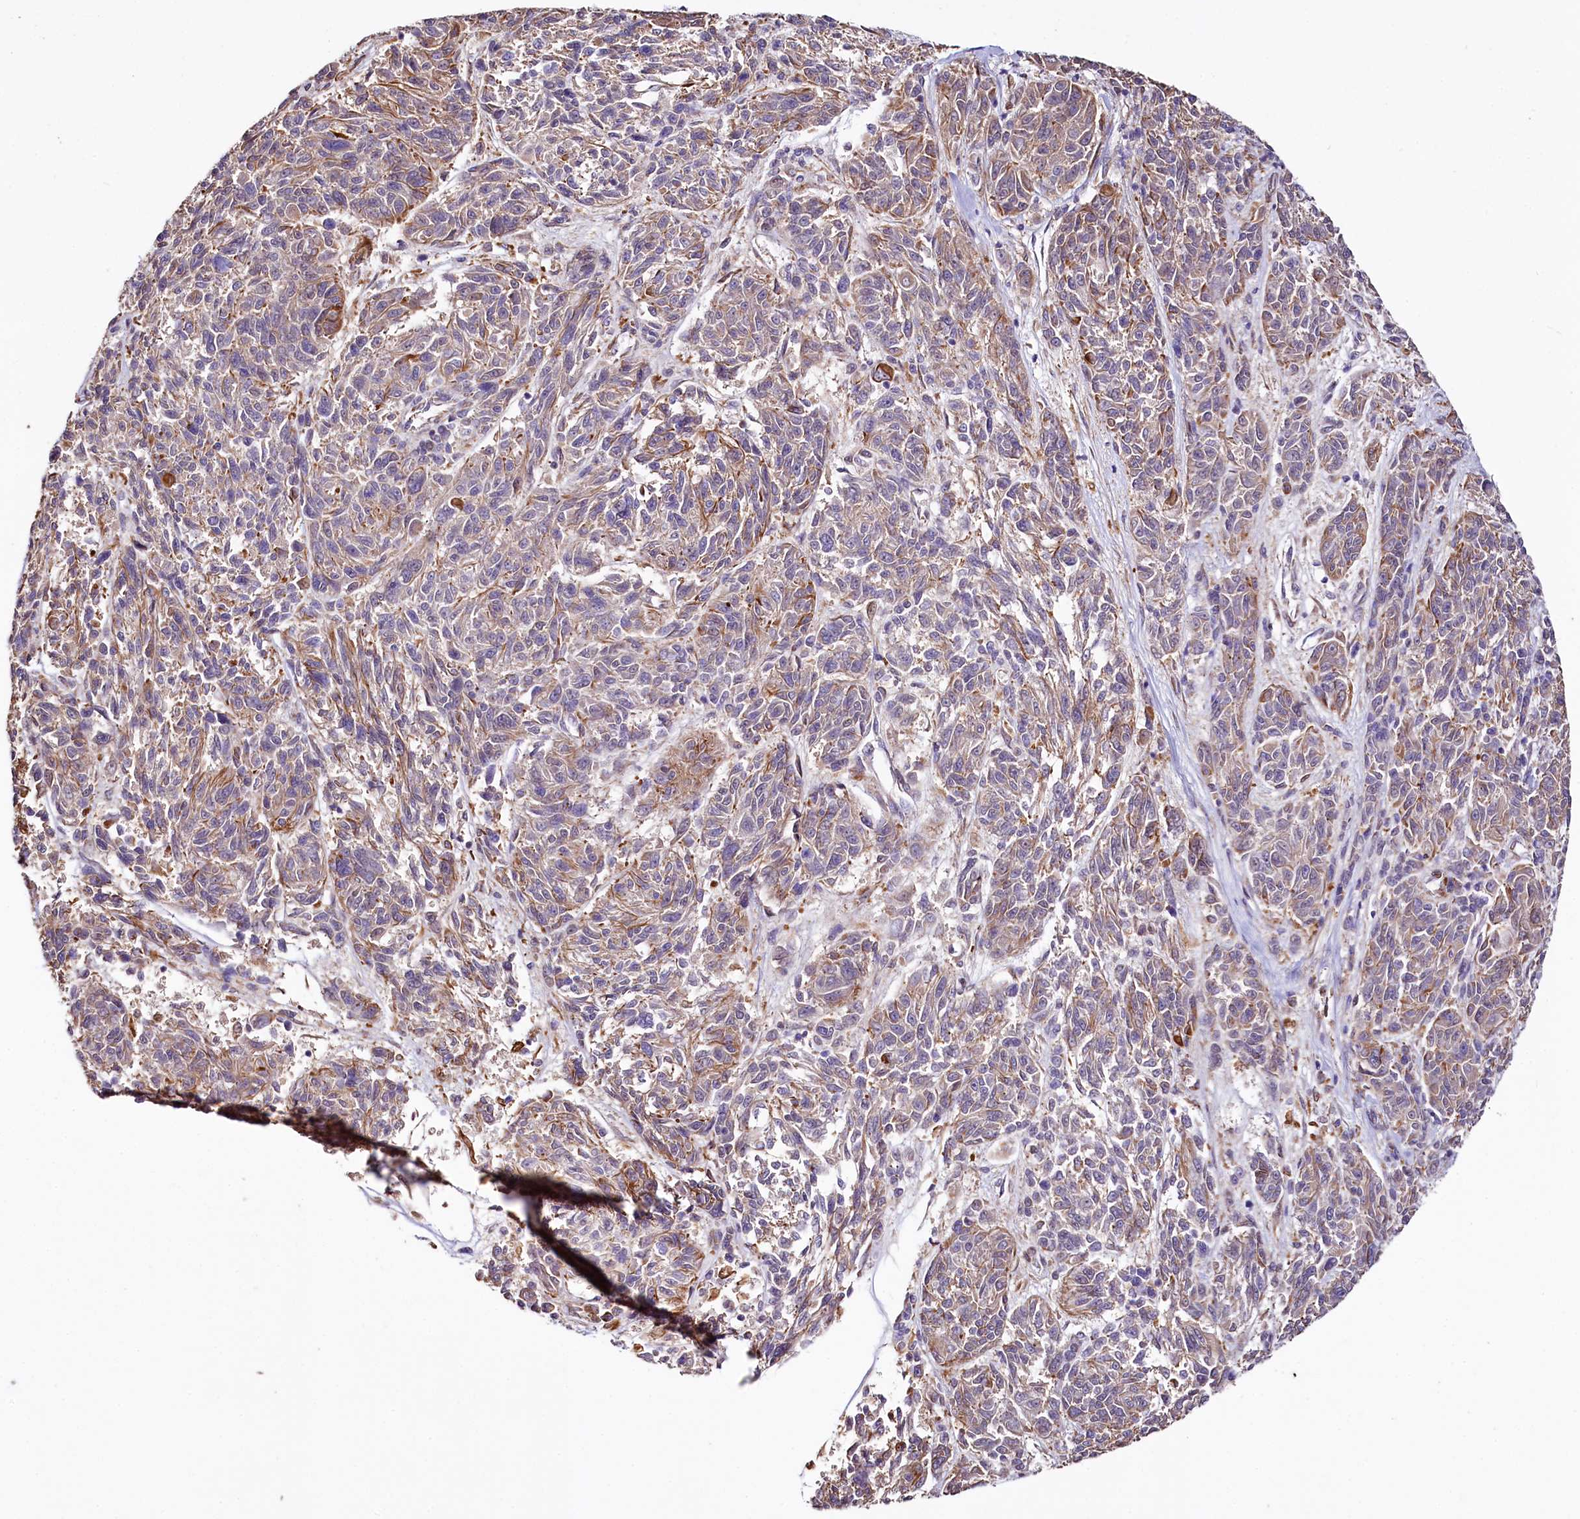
{"staining": {"intensity": "weak", "quantity": ">75%", "location": "cytoplasmic/membranous"}, "tissue": "melanoma", "cell_type": "Tumor cells", "image_type": "cancer", "snomed": [{"axis": "morphology", "description": "Malignant melanoma, NOS"}, {"axis": "topography", "description": "Skin"}], "caption": "This histopathology image demonstrates IHC staining of human malignant melanoma, with low weak cytoplasmic/membranous staining in approximately >75% of tumor cells.", "gene": "TTC12", "patient": {"sex": "male", "age": 53}}